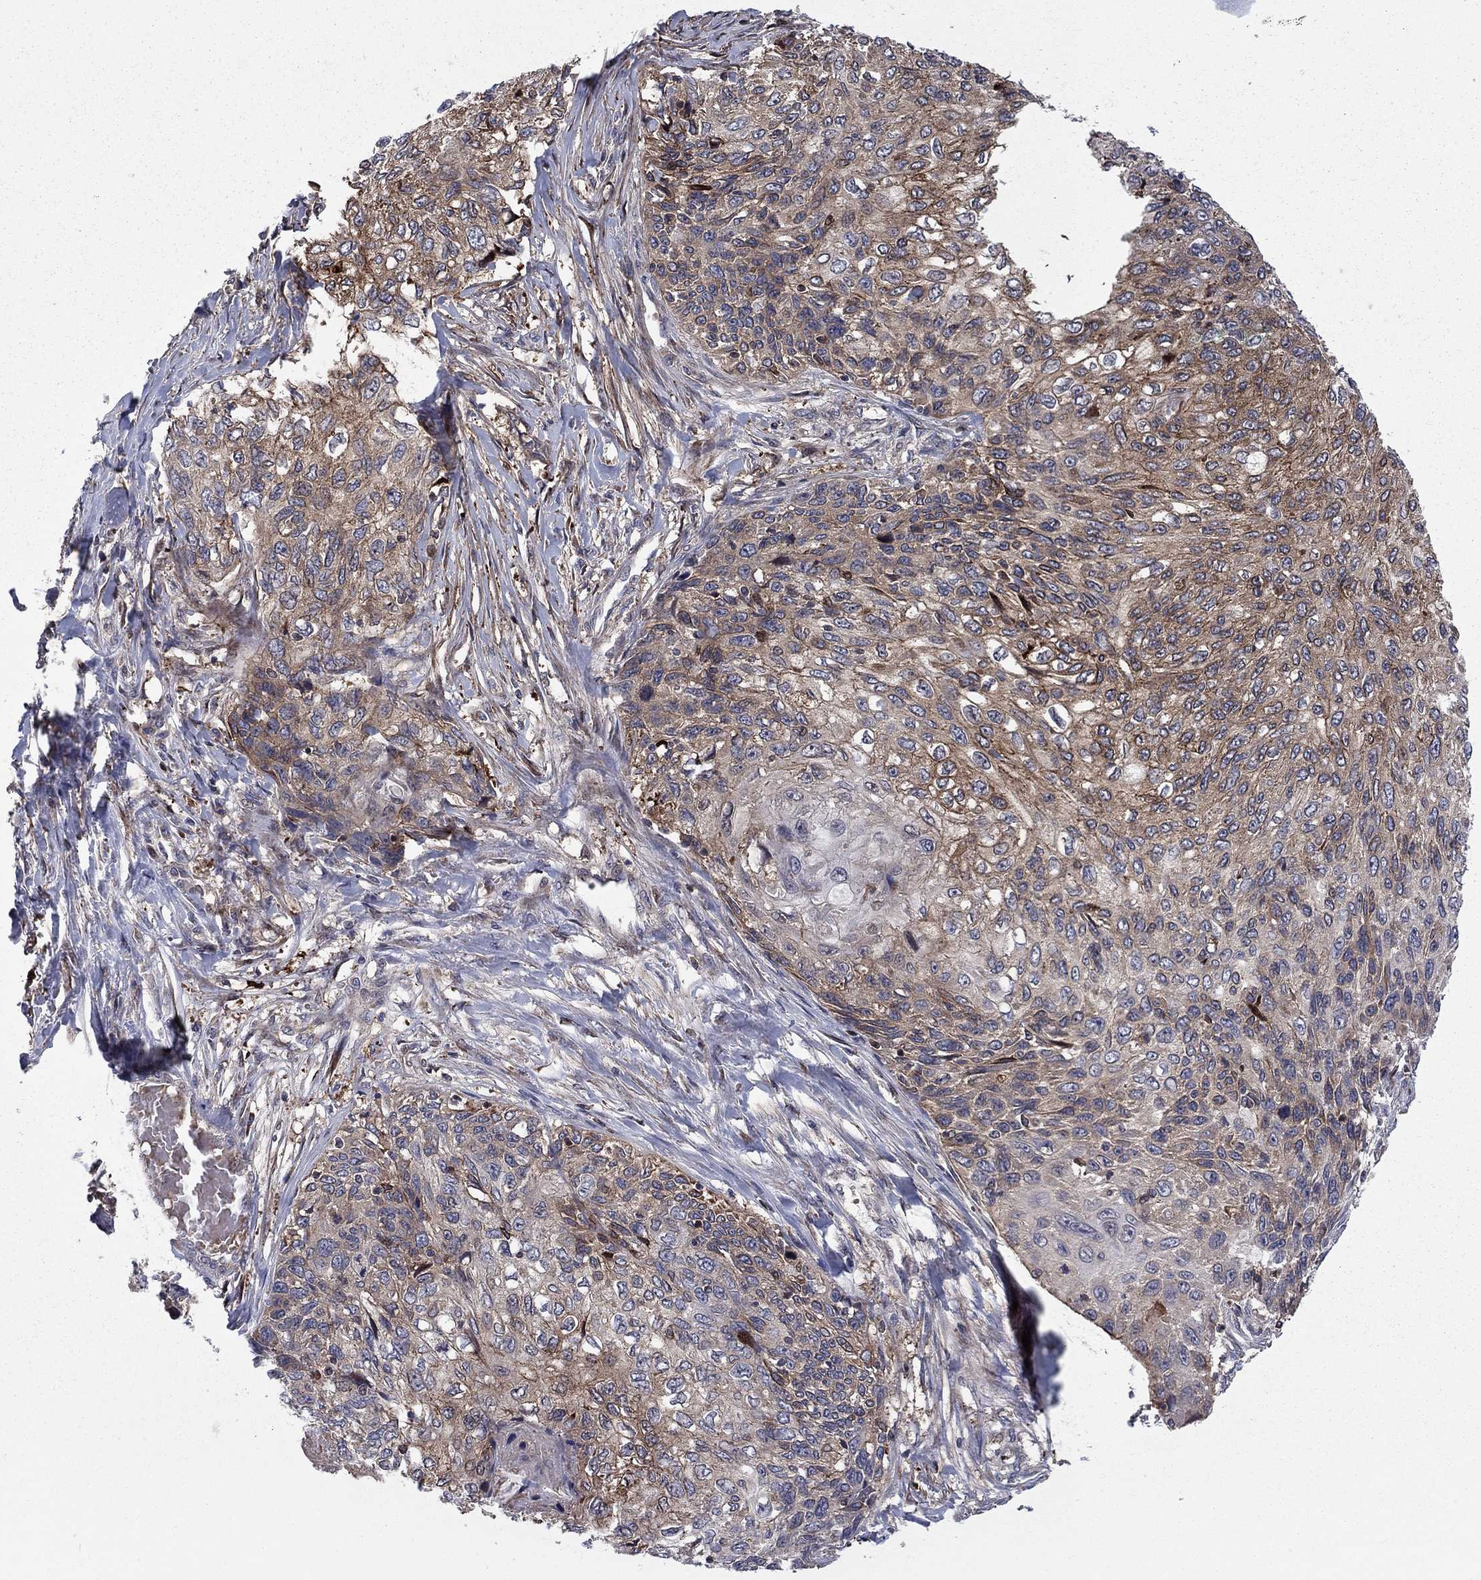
{"staining": {"intensity": "moderate", "quantity": "<25%", "location": "cytoplasmic/membranous"}, "tissue": "skin cancer", "cell_type": "Tumor cells", "image_type": "cancer", "snomed": [{"axis": "morphology", "description": "Squamous cell carcinoma, NOS"}, {"axis": "topography", "description": "Skin"}], "caption": "Immunohistochemical staining of skin cancer shows low levels of moderate cytoplasmic/membranous protein positivity in about <25% of tumor cells. (brown staining indicates protein expression, while blue staining denotes nuclei).", "gene": "HDAC4", "patient": {"sex": "male", "age": 92}}